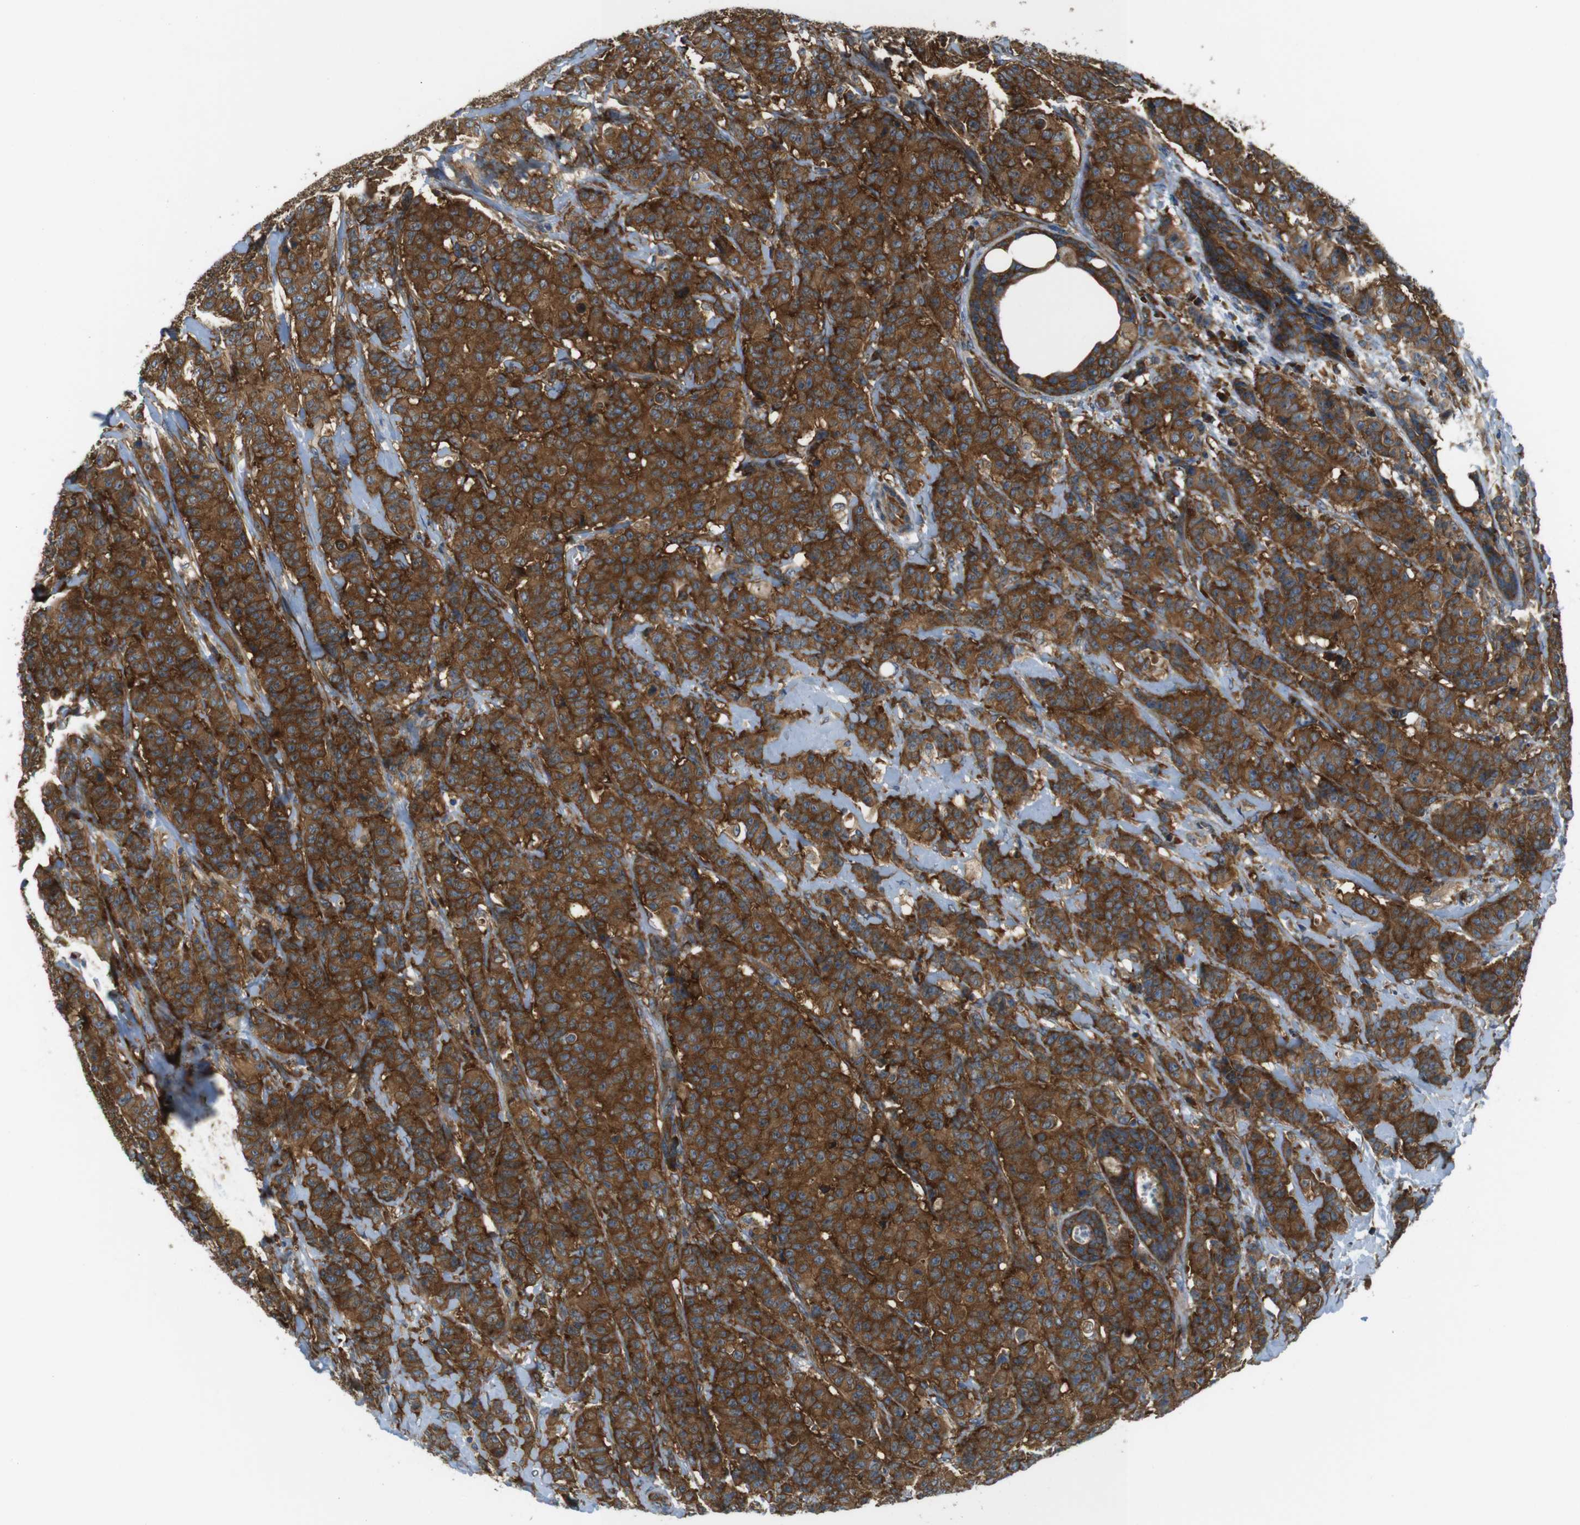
{"staining": {"intensity": "strong", "quantity": ">75%", "location": "cytoplasmic/membranous"}, "tissue": "breast cancer", "cell_type": "Tumor cells", "image_type": "cancer", "snomed": [{"axis": "morphology", "description": "Normal tissue, NOS"}, {"axis": "morphology", "description": "Duct carcinoma"}, {"axis": "topography", "description": "Breast"}], "caption": "Immunohistochemistry micrograph of neoplastic tissue: human breast cancer stained using IHC exhibits high levels of strong protein expression localized specifically in the cytoplasmic/membranous of tumor cells, appearing as a cytoplasmic/membranous brown color.", "gene": "TSC1", "patient": {"sex": "female", "age": 40}}